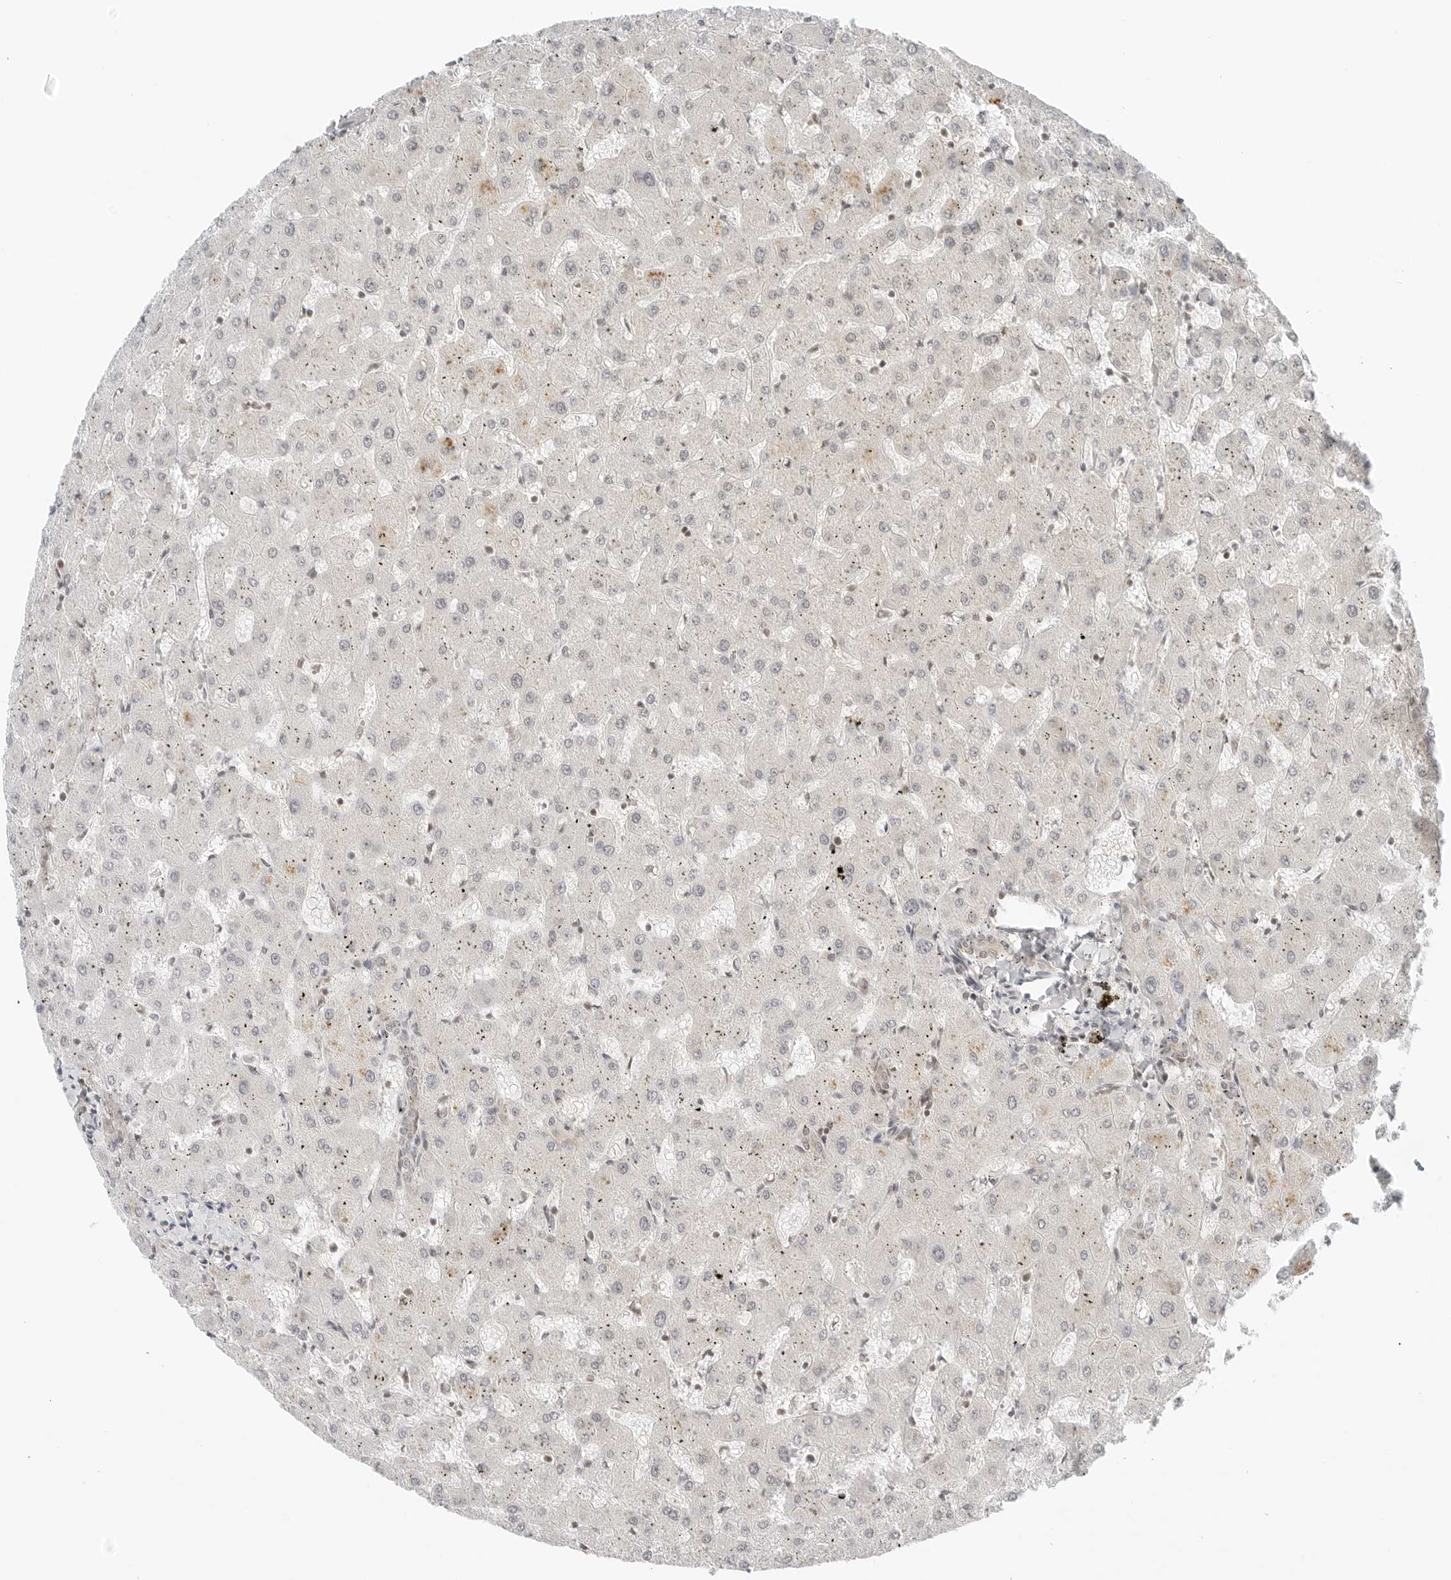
{"staining": {"intensity": "weak", "quantity": "<25%", "location": "cytoplasmic/membranous,nuclear"}, "tissue": "liver", "cell_type": "Cholangiocytes", "image_type": "normal", "snomed": [{"axis": "morphology", "description": "Normal tissue, NOS"}, {"axis": "topography", "description": "Liver"}], "caption": "Immunohistochemistry (IHC) of normal liver shows no staining in cholangiocytes.", "gene": "CRTC2", "patient": {"sex": "female", "age": 63}}